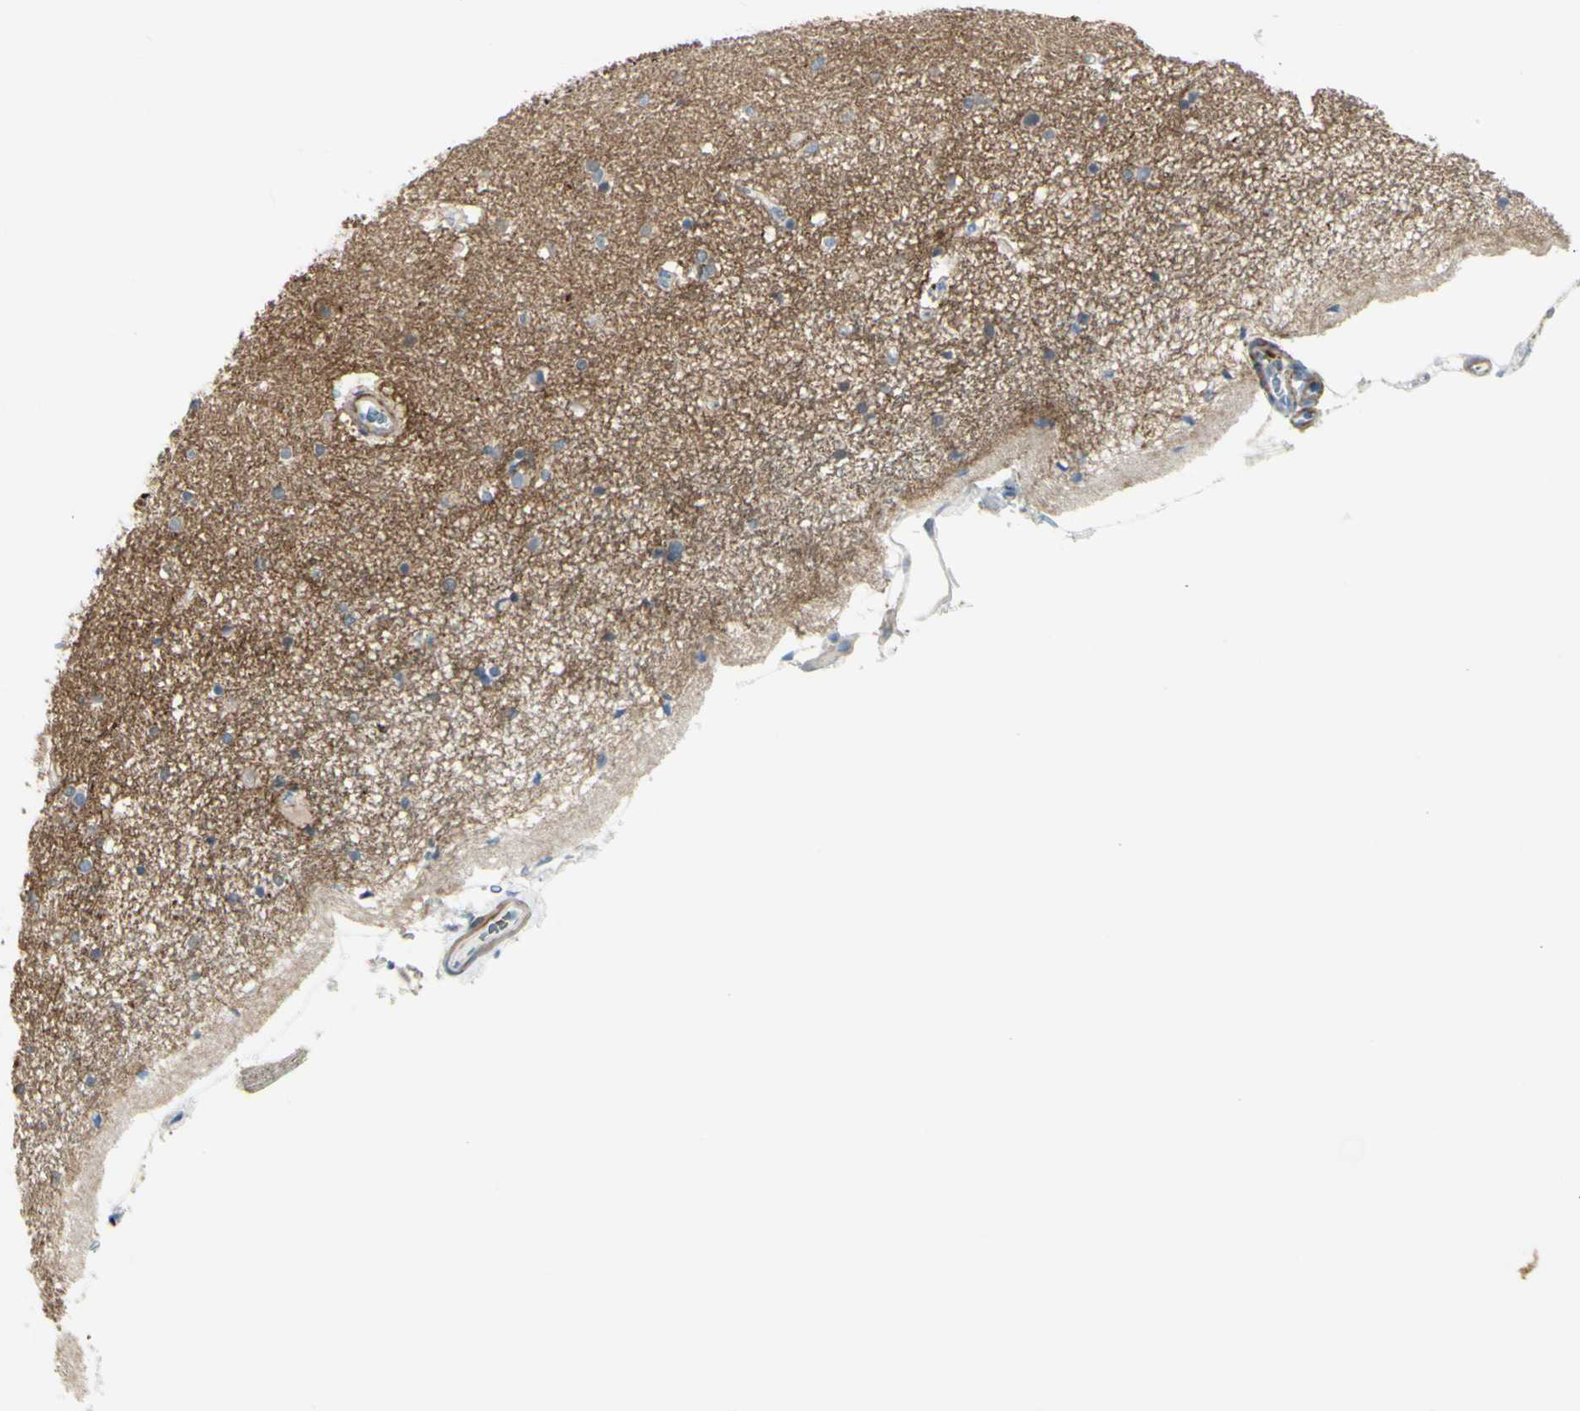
{"staining": {"intensity": "negative", "quantity": "none", "location": "none"}, "tissue": "hippocampus", "cell_type": "Glial cells", "image_type": "normal", "snomed": [{"axis": "morphology", "description": "Normal tissue, NOS"}, {"axis": "topography", "description": "Hippocampus"}], "caption": "Histopathology image shows no protein expression in glial cells of normal hippocampus. The staining was performed using DAB to visualize the protein expression in brown, while the nuclei were stained in blue with hematoxylin (Magnification: 20x).", "gene": "NCBP2L", "patient": {"sex": "female", "age": 54}}